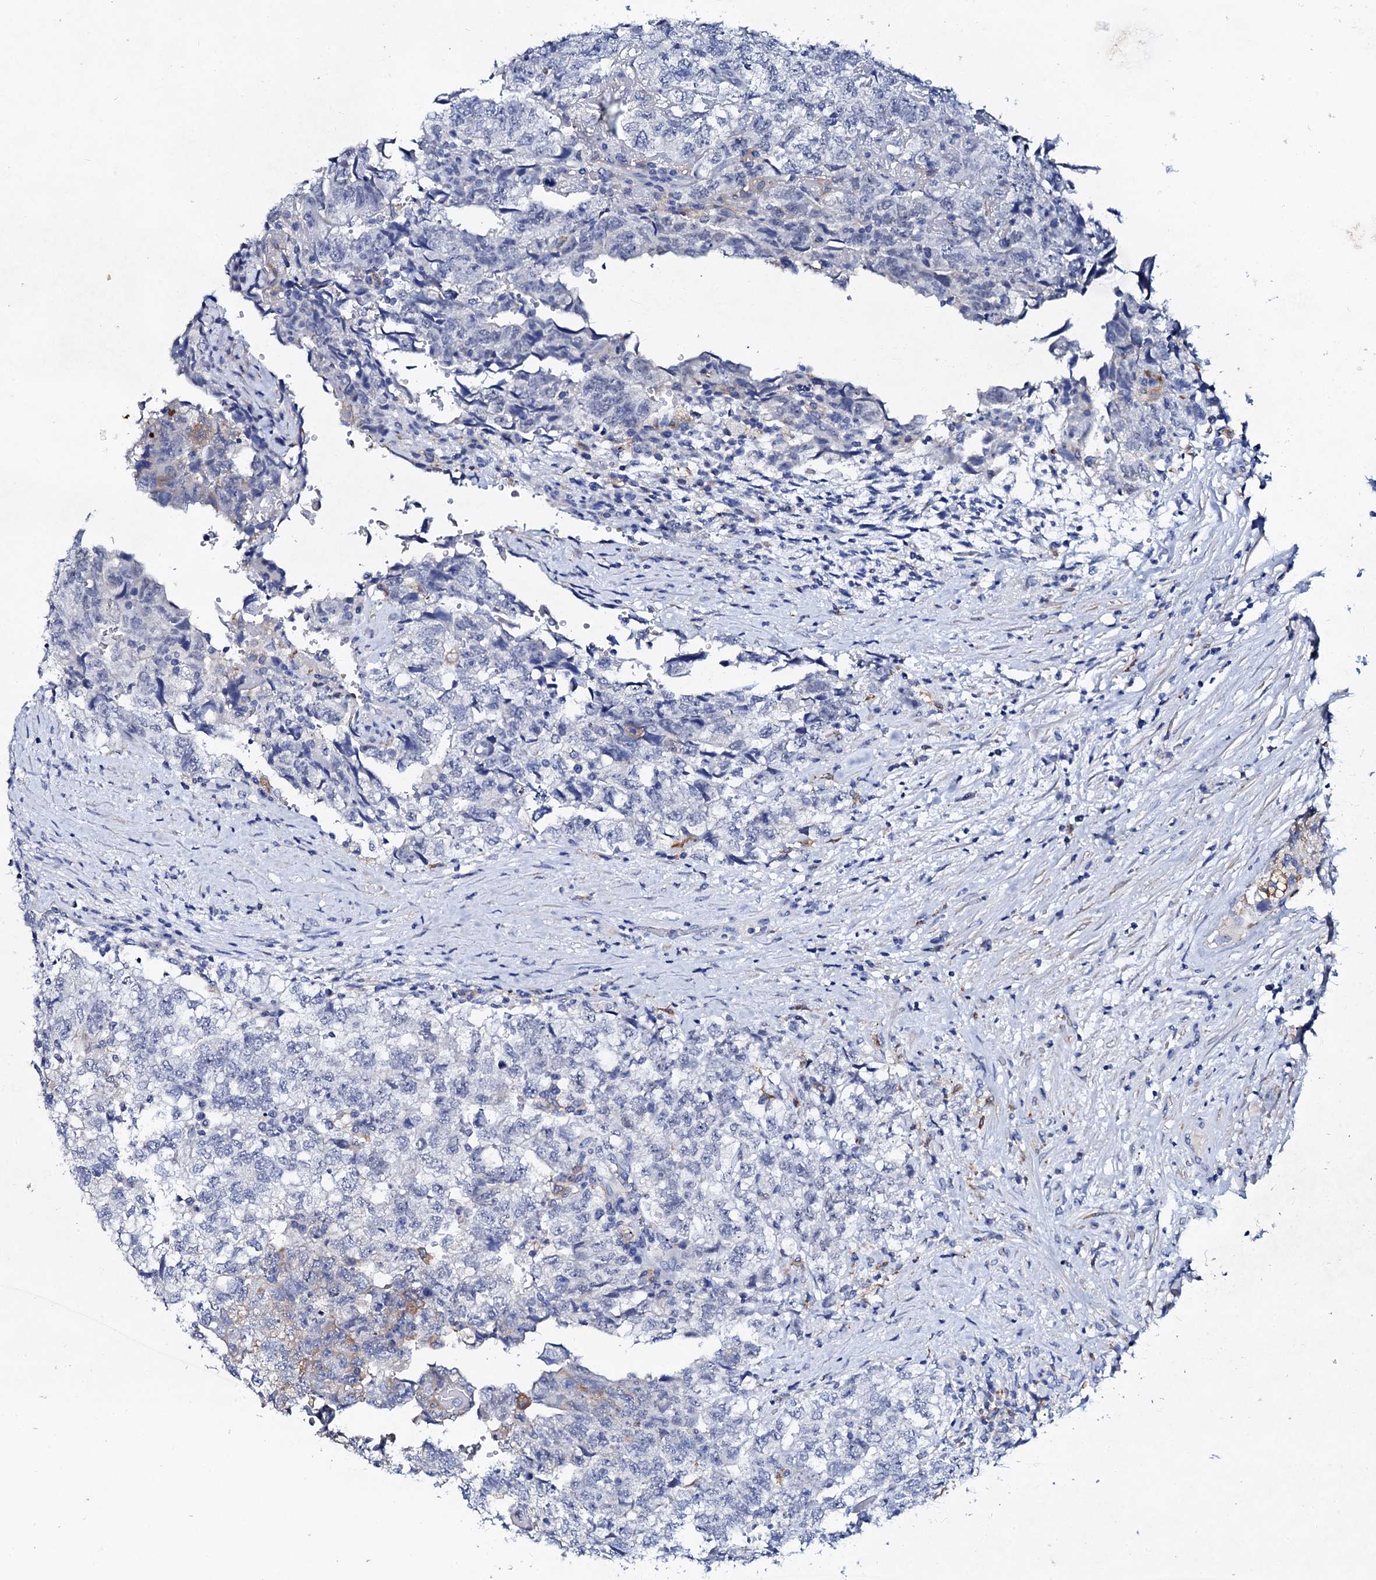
{"staining": {"intensity": "negative", "quantity": "none", "location": "none"}, "tissue": "testis cancer", "cell_type": "Tumor cells", "image_type": "cancer", "snomed": [{"axis": "morphology", "description": "Carcinoma, Embryonal, NOS"}, {"axis": "topography", "description": "Testis"}], "caption": "A histopathology image of human testis cancer (embryonal carcinoma) is negative for staining in tumor cells.", "gene": "GLB1L3", "patient": {"sex": "male", "age": 36}}